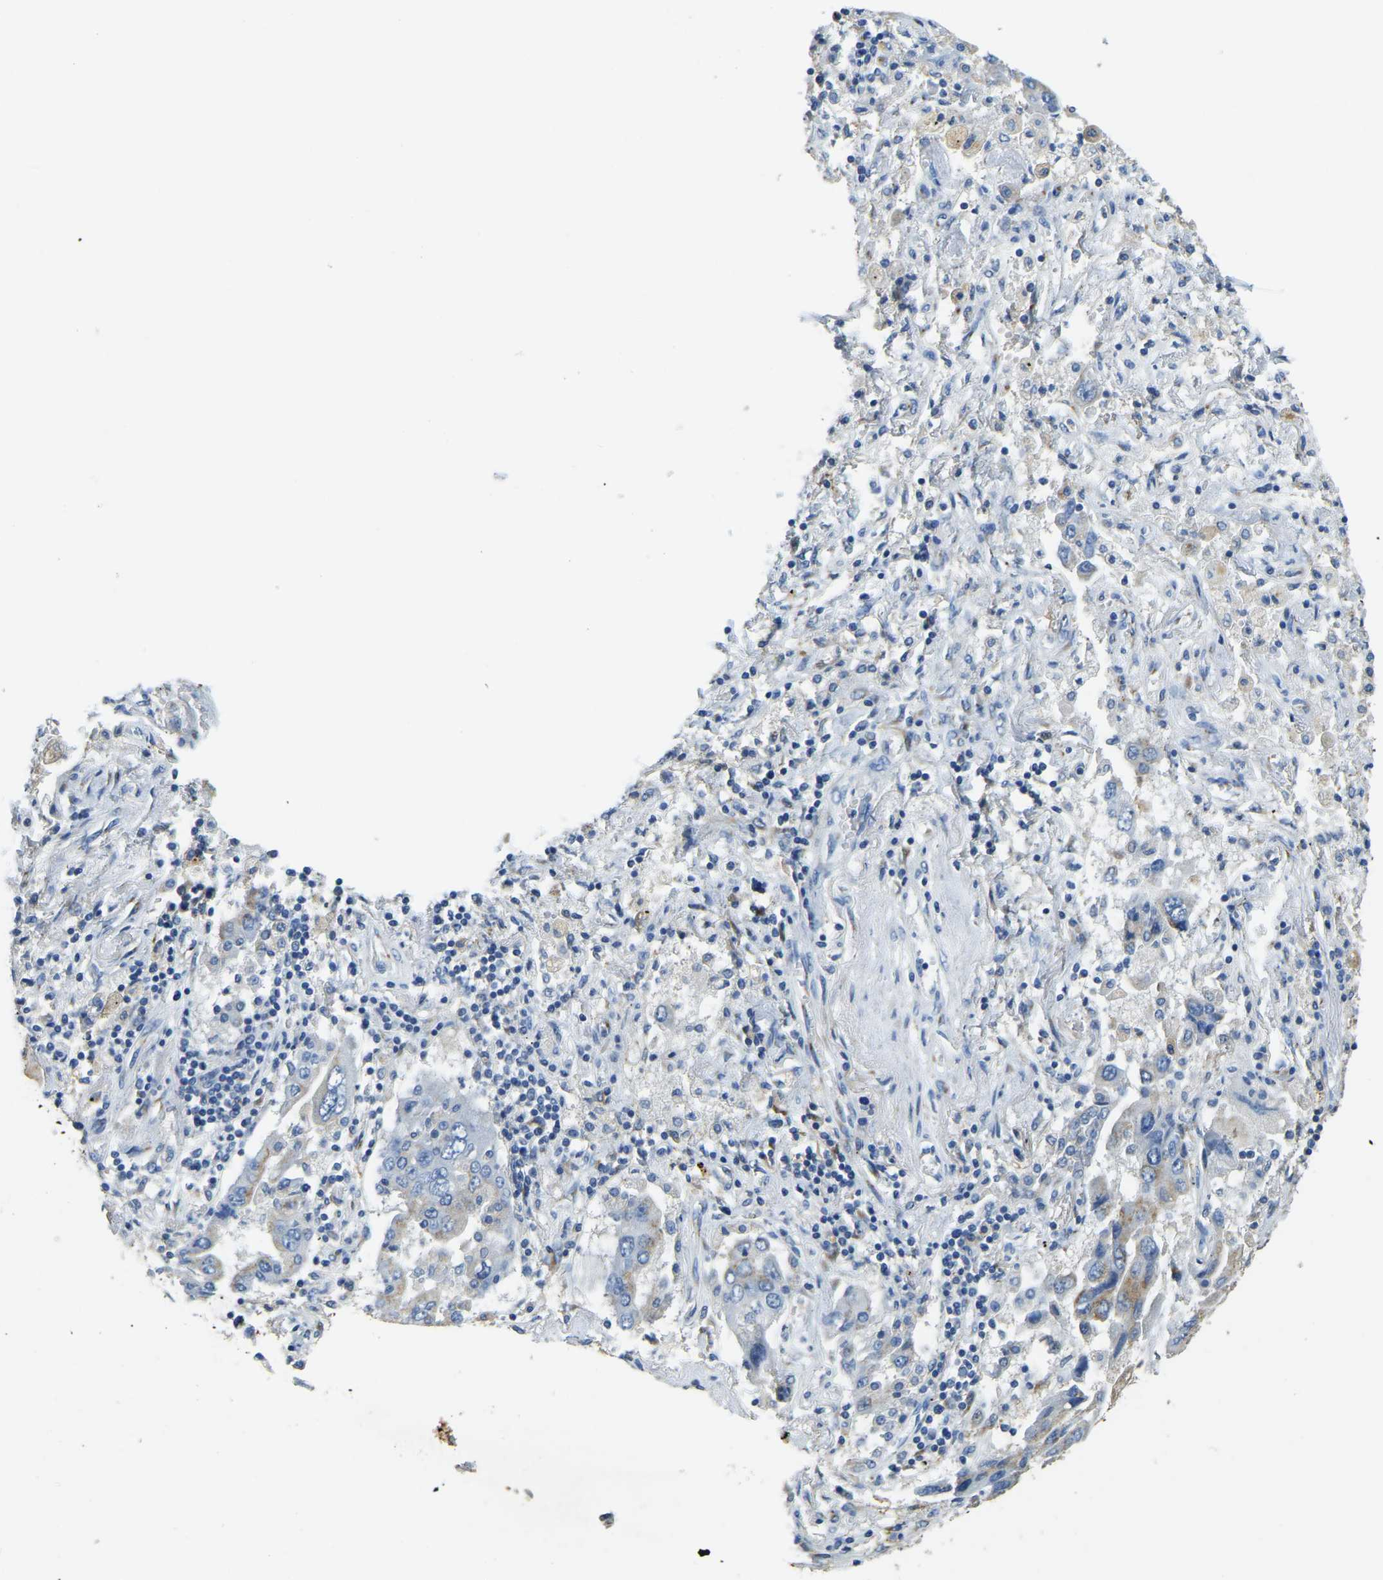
{"staining": {"intensity": "weak", "quantity": "25%-75%", "location": "cytoplasmic/membranous"}, "tissue": "lung cancer", "cell_type": "Tumor cells", "image_type": "cancer", "snomed": [{"axis": "morphology", "description": "Adenocarcinoma, NOS"}, {"axis": "topography", "description": "Lung"}], "caption": "A micrograph of lung cancer stained for a protein shows weak cytoplasmic/membranous brown staining in tumor cells.", "gene": "FAM174A", "patient": {"sex": "female", "age": 65}}